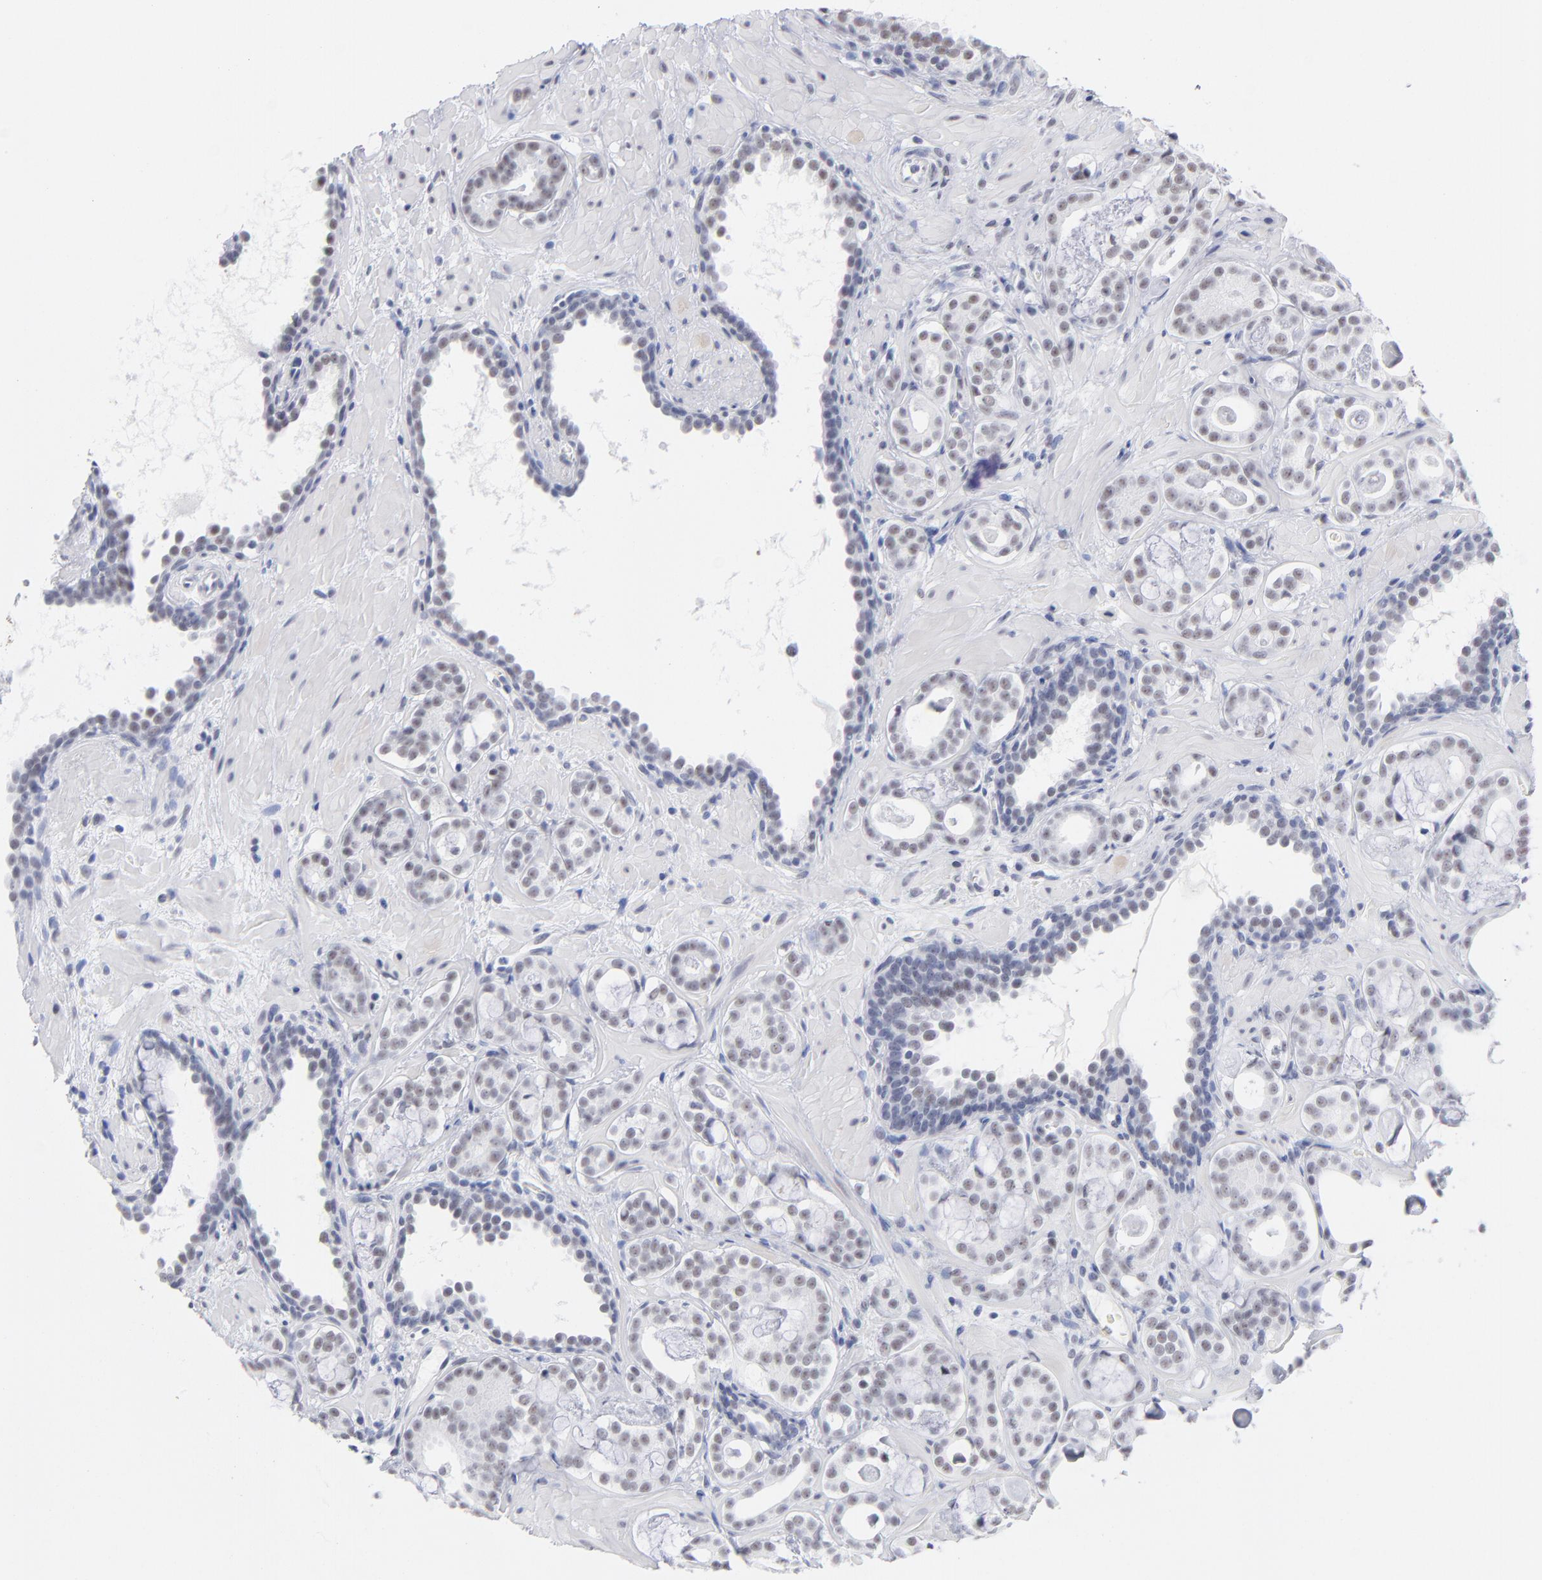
{"staining": {"intensity": "weak", "quantity": "25%-75%", "location": "nuclear"}, "tissue": "prostate cancer", "cell_type": "Tumor cells", "image_type": "cancer", "snomed": [{"axis": "morphology", "description": "Adenocarcinoma, Low grade"}, {"axis": "topography", "description": "Prostate"}], "caption": "Human adenocarcinoma (low-grade) (prostate) stained with a brown dye exhibits weak nuclear positive positivity in approximately 25%-75% of tumor cells.", "gene": "SNRPB", "patient": {"sex": "male", "age": 57}}